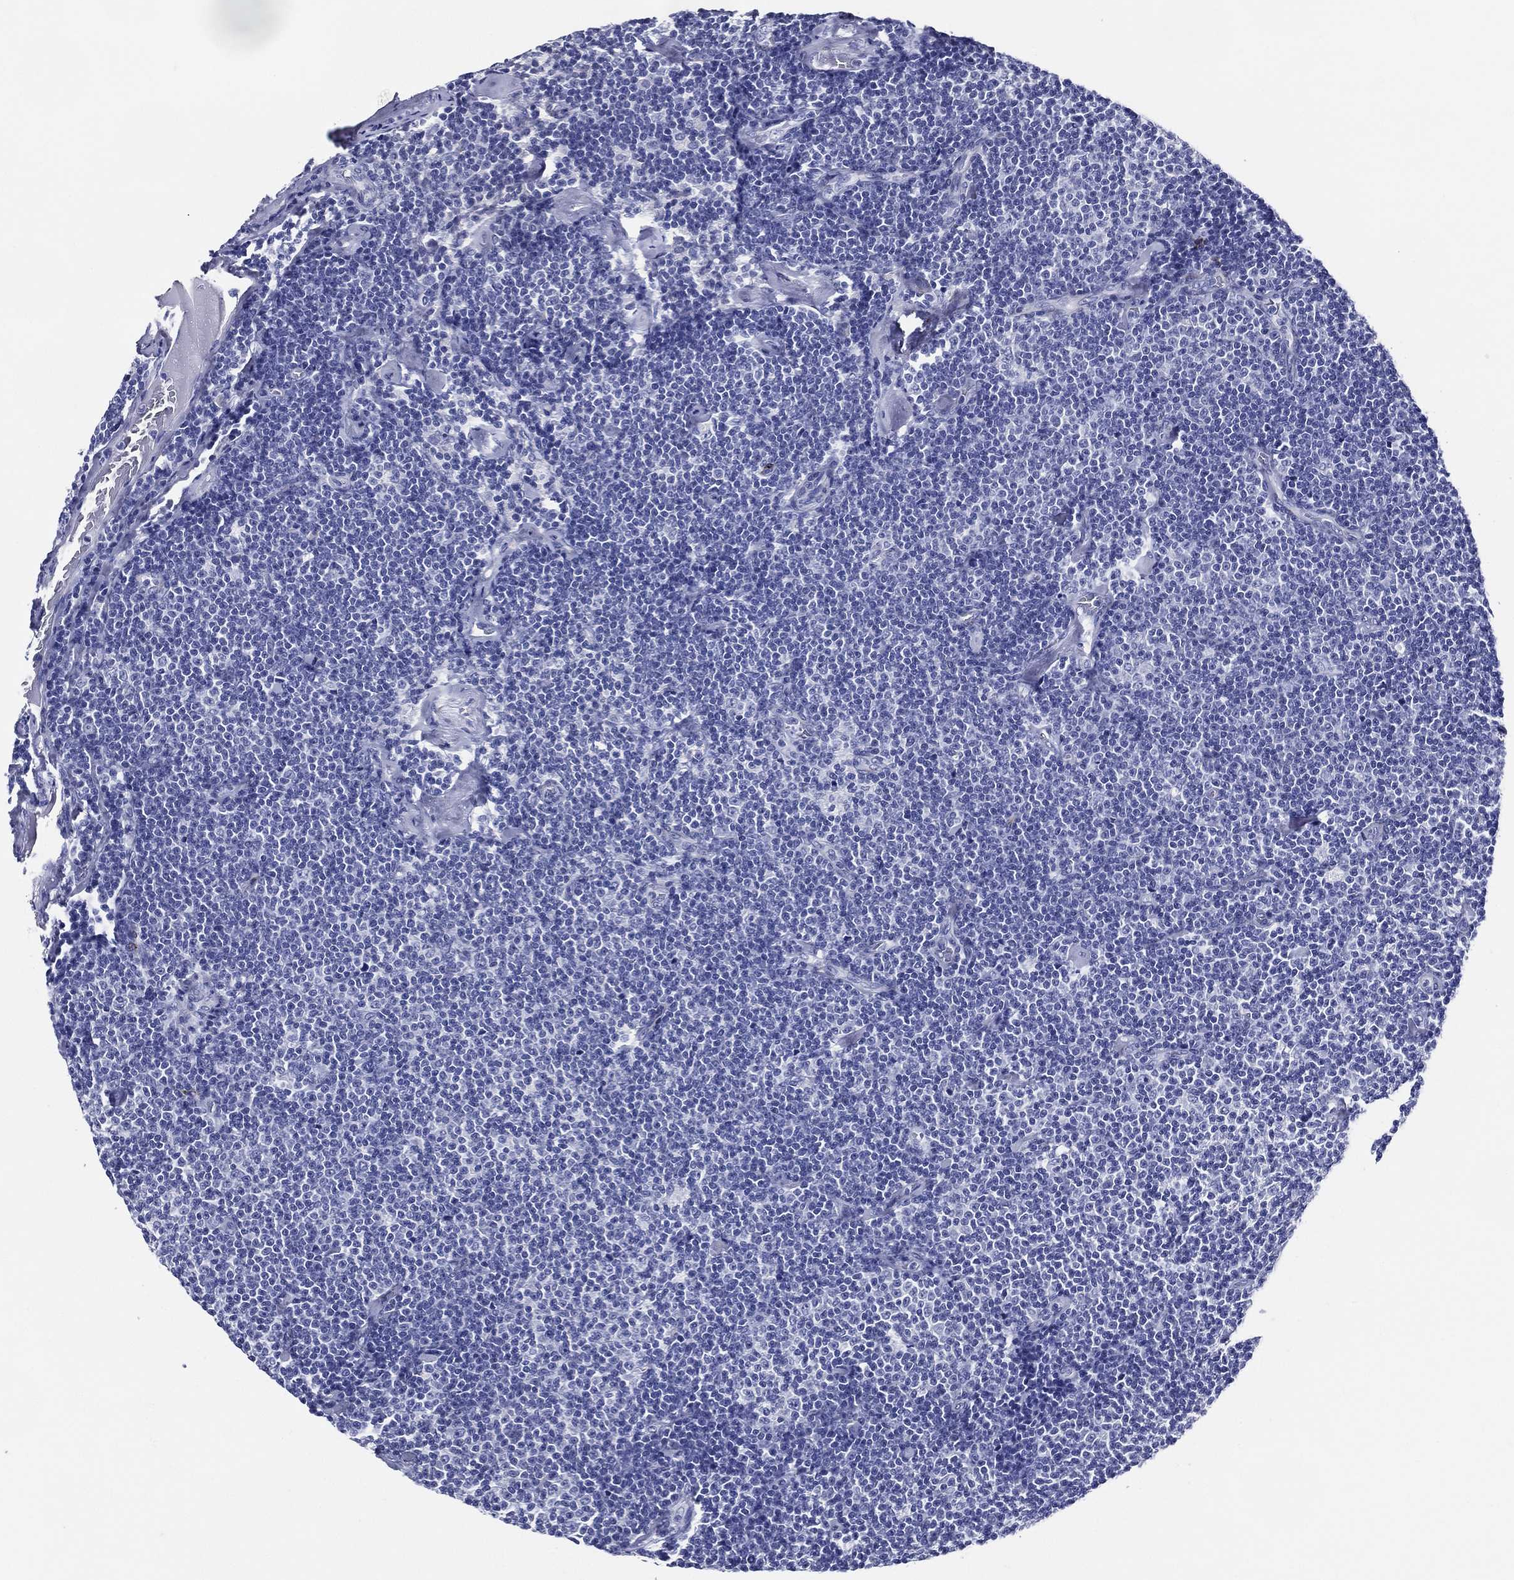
{"staining": {"intensity": "negative", "quantity": "none", "location": "none"}, "tissue": "lymphoma", "cell_type": "Tumor cells", "image_type": "cancer", "snomed": [{"axis": "morphology", "description": "Malignant lymphoma, non-Hodgkin's type, Low grade"}, {"axis": "topography", "description": "Lymph node"}], "caption": "IHC histopathology image of lymphoma stained for a protein (brown), which reveals no expression in tumor cells. The staining was performed using DAB to visualize the protein expression in brown, while the nuclei were stained in blue with hematoxylin (Magnification: 20x).", "gene": "ACE2", "patient": {"sex": "male", "age": 81}}